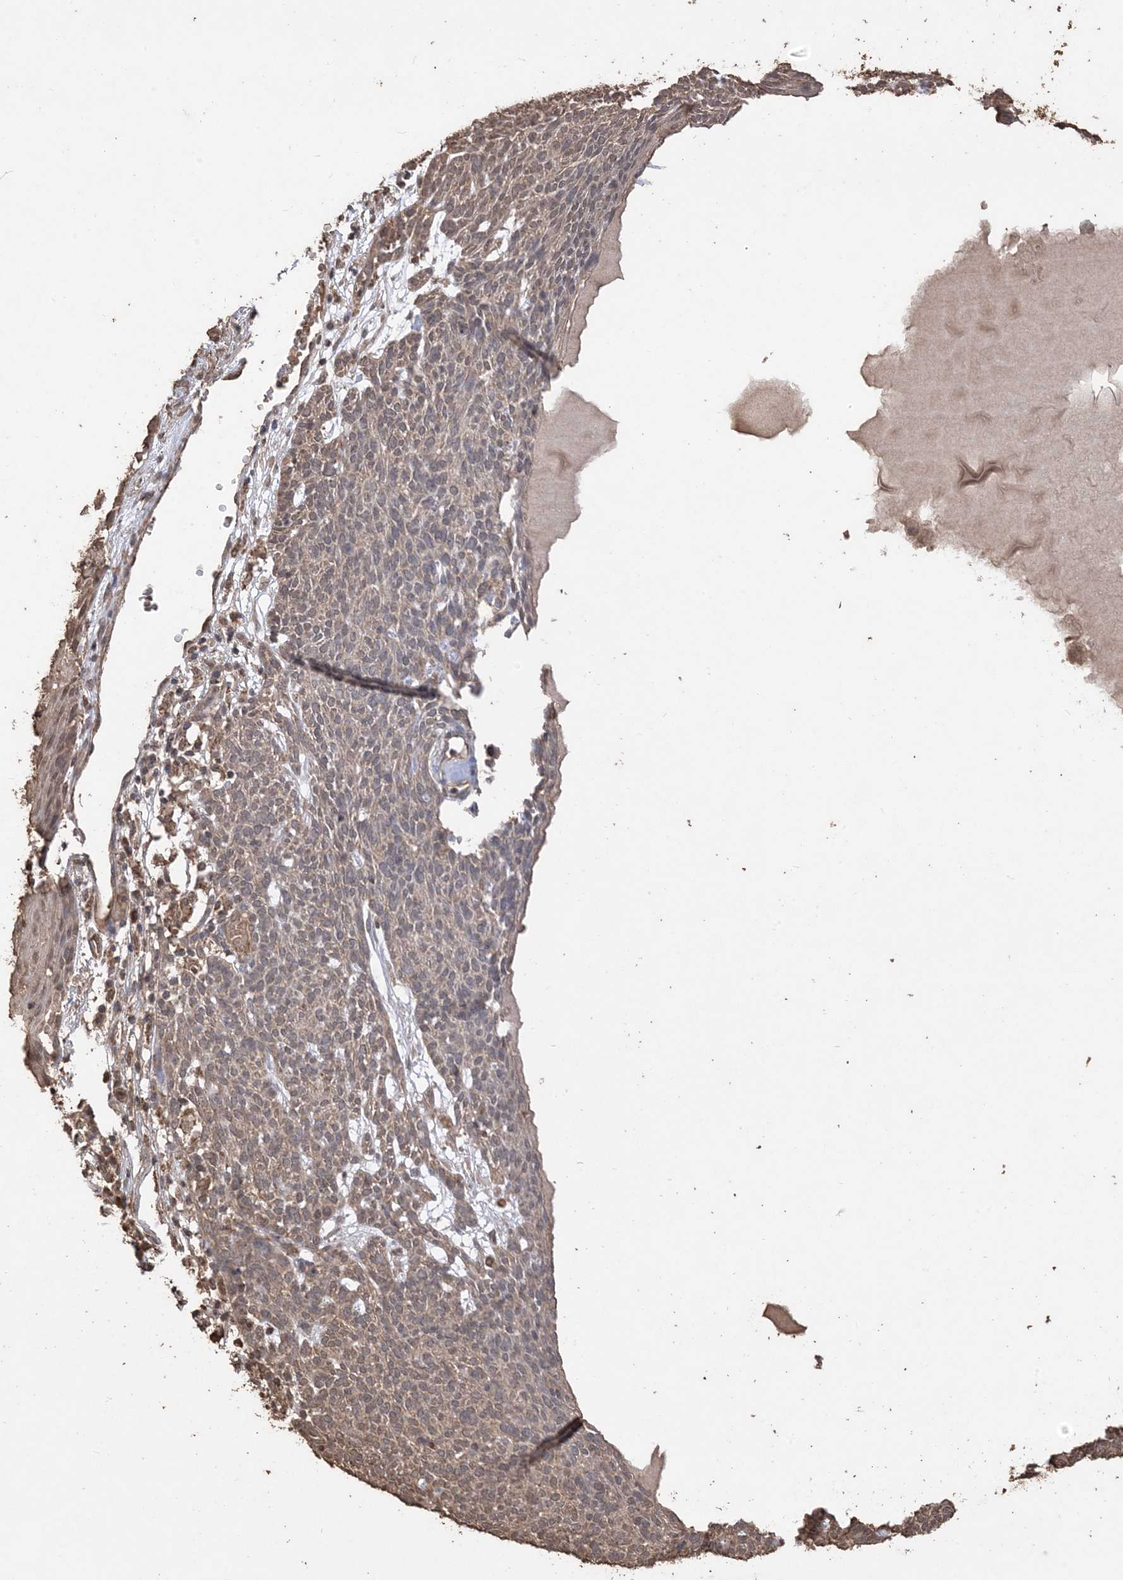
{"staining": {"intensity": "weak", "quantity": "25%-75%", "location": "cytoplasmic/membranous"}, "tissue": "skin cancer", "cell_type": "Tumor cells", "image_type": "cancer", "snomed": [{"axis": "morphology", "description": "Squamous cell carcinoma, NOS"}, {"axis": "topography", "description": "Skin"}], "caption": "Protein staining reveals weak cytoplasmic/membranous staining in about 25%-75% of tumor cells in squamous cell carcinoma (skin).", "gene": "HPS4", "patient": {"sex": "female", "age": 90}}